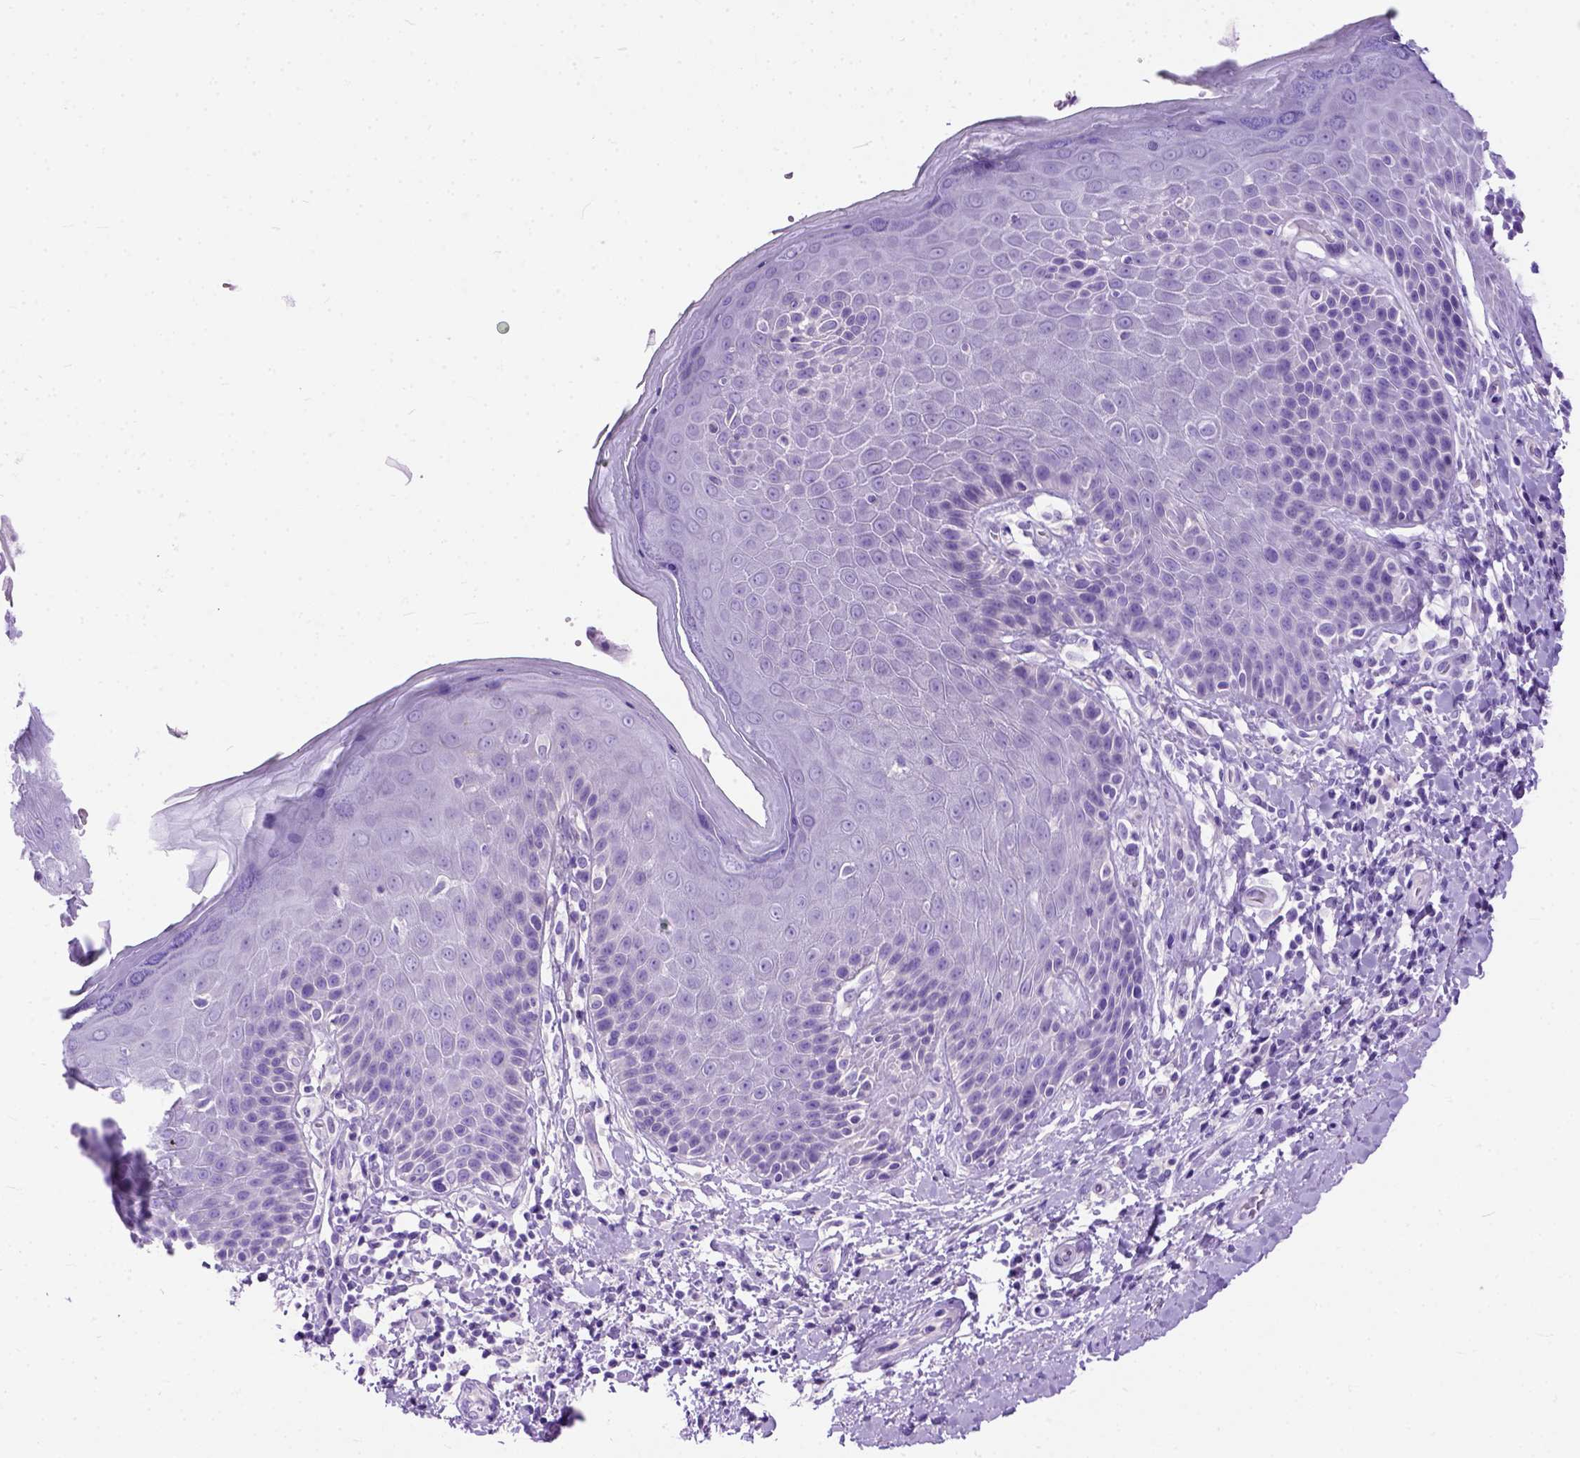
{"staining": {"intensity": "negative", "quantity": "none", "location": "none"}, "tissue": "skin", "cell_type": "Epidermal cells", "image_type": "normal", "snomed": [{"axis": "morphology", "description": "Normal tissue, NOS"}, {"axis": "topography", "description": "Anal"}, {"axis": "topography", "description": "Peripheral nerve tissue"}], "caption": "An immunohistochemistry micrograph of unremarkable skin is shown. There is no staining in epidermal cells of skin.", "gene": "ODAD3", "patient": {"sex": "male", "age": 51}}